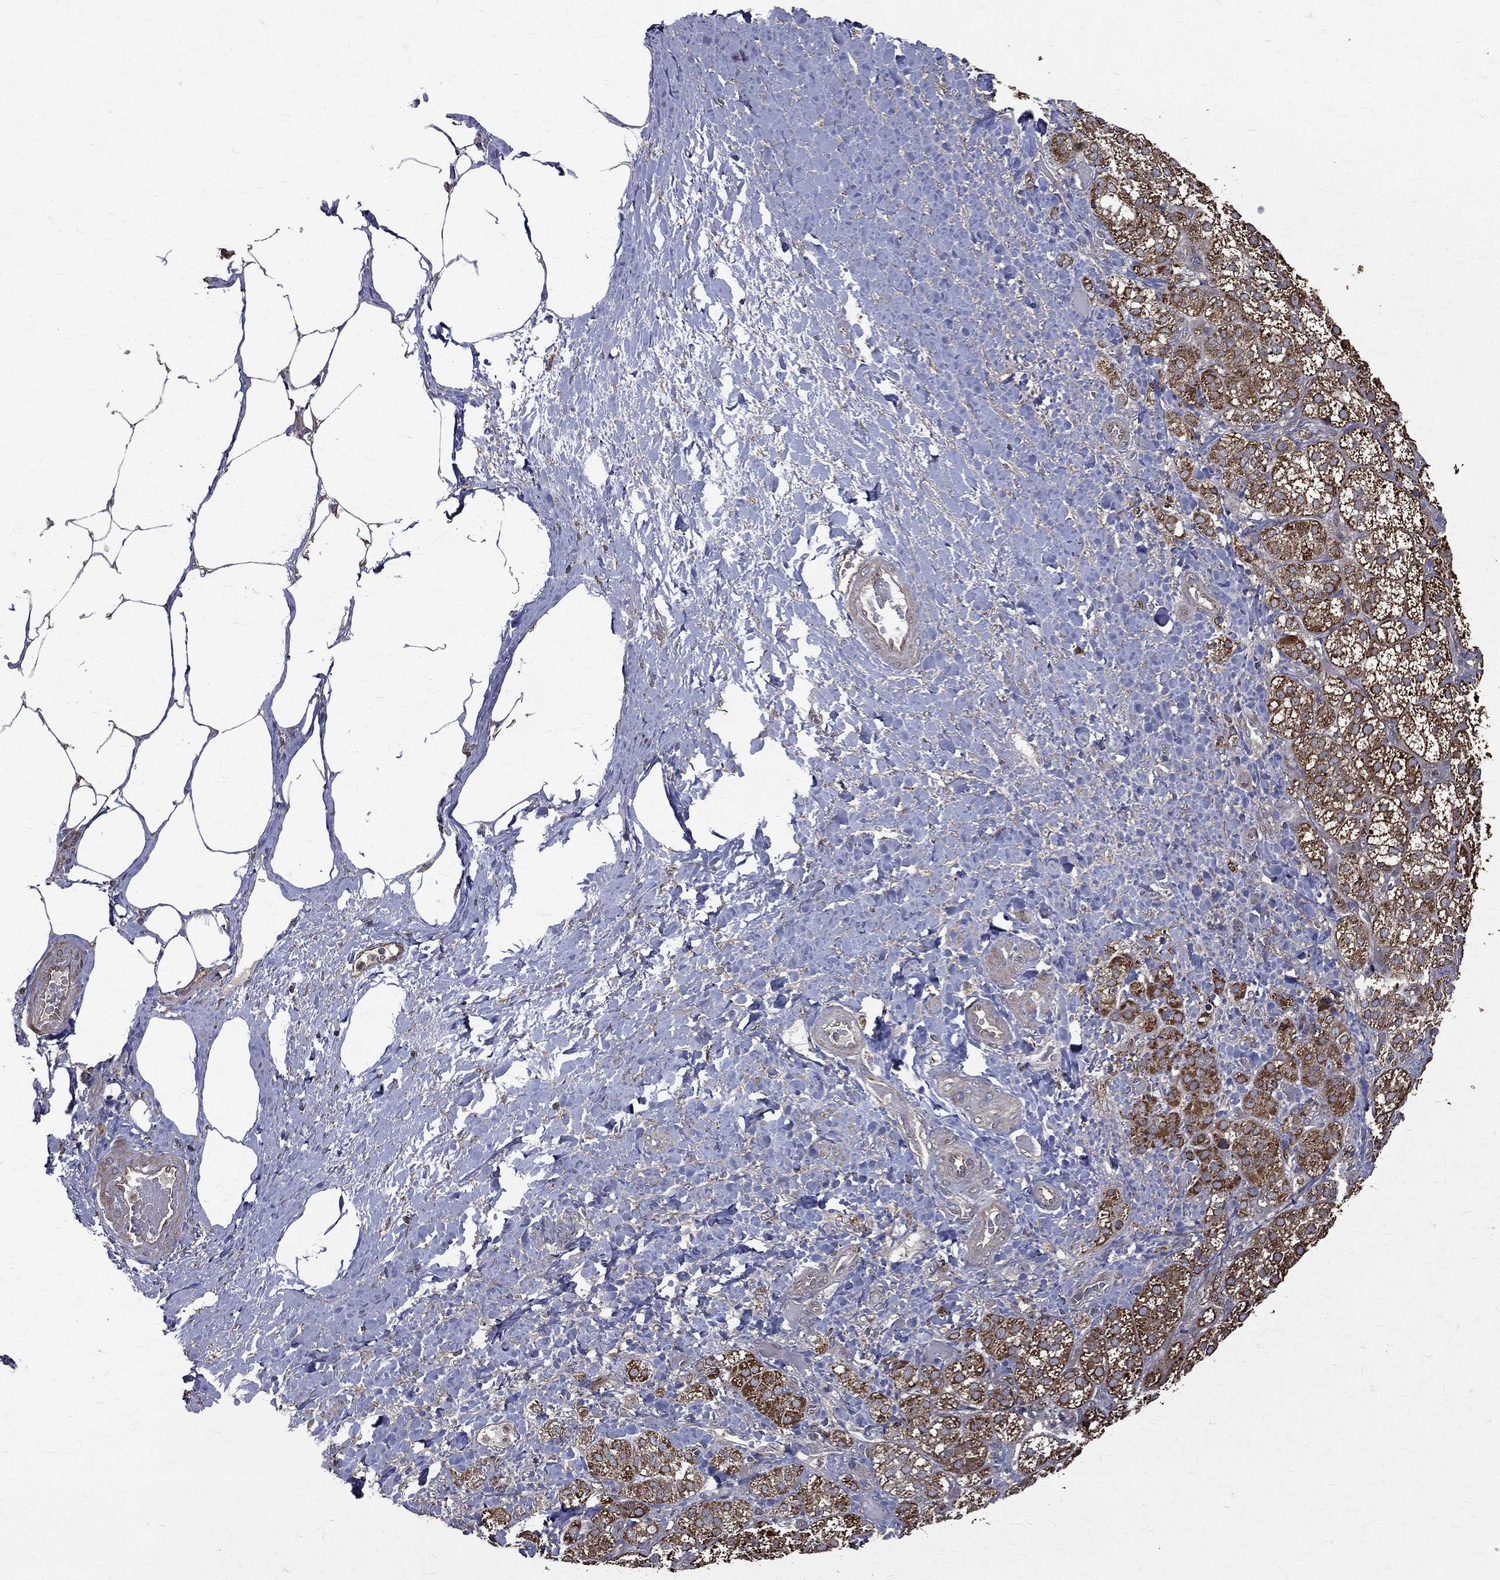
{"staining": {"intensity": "strong", "quantity": ">75%", "location": "cytoplasmic/membranous"}, "tissue": "adrenal gland", "cell_type": "Glandular cells", "image_type": "normal", "snomed": [{"axis": "morphology", "description": "Normal tissue, NOS"}, {"axis": "topography", "description": "Adrenal gland"}], "caption": "Approximately >75% of glandular cells in normal adrenal gland exhibit strong cytoplasmic/membranous protein staining as visualized by brown immunohistochemical staining.", "gene": "RPGR", "patient": {"sex": "male", "age": 57}}